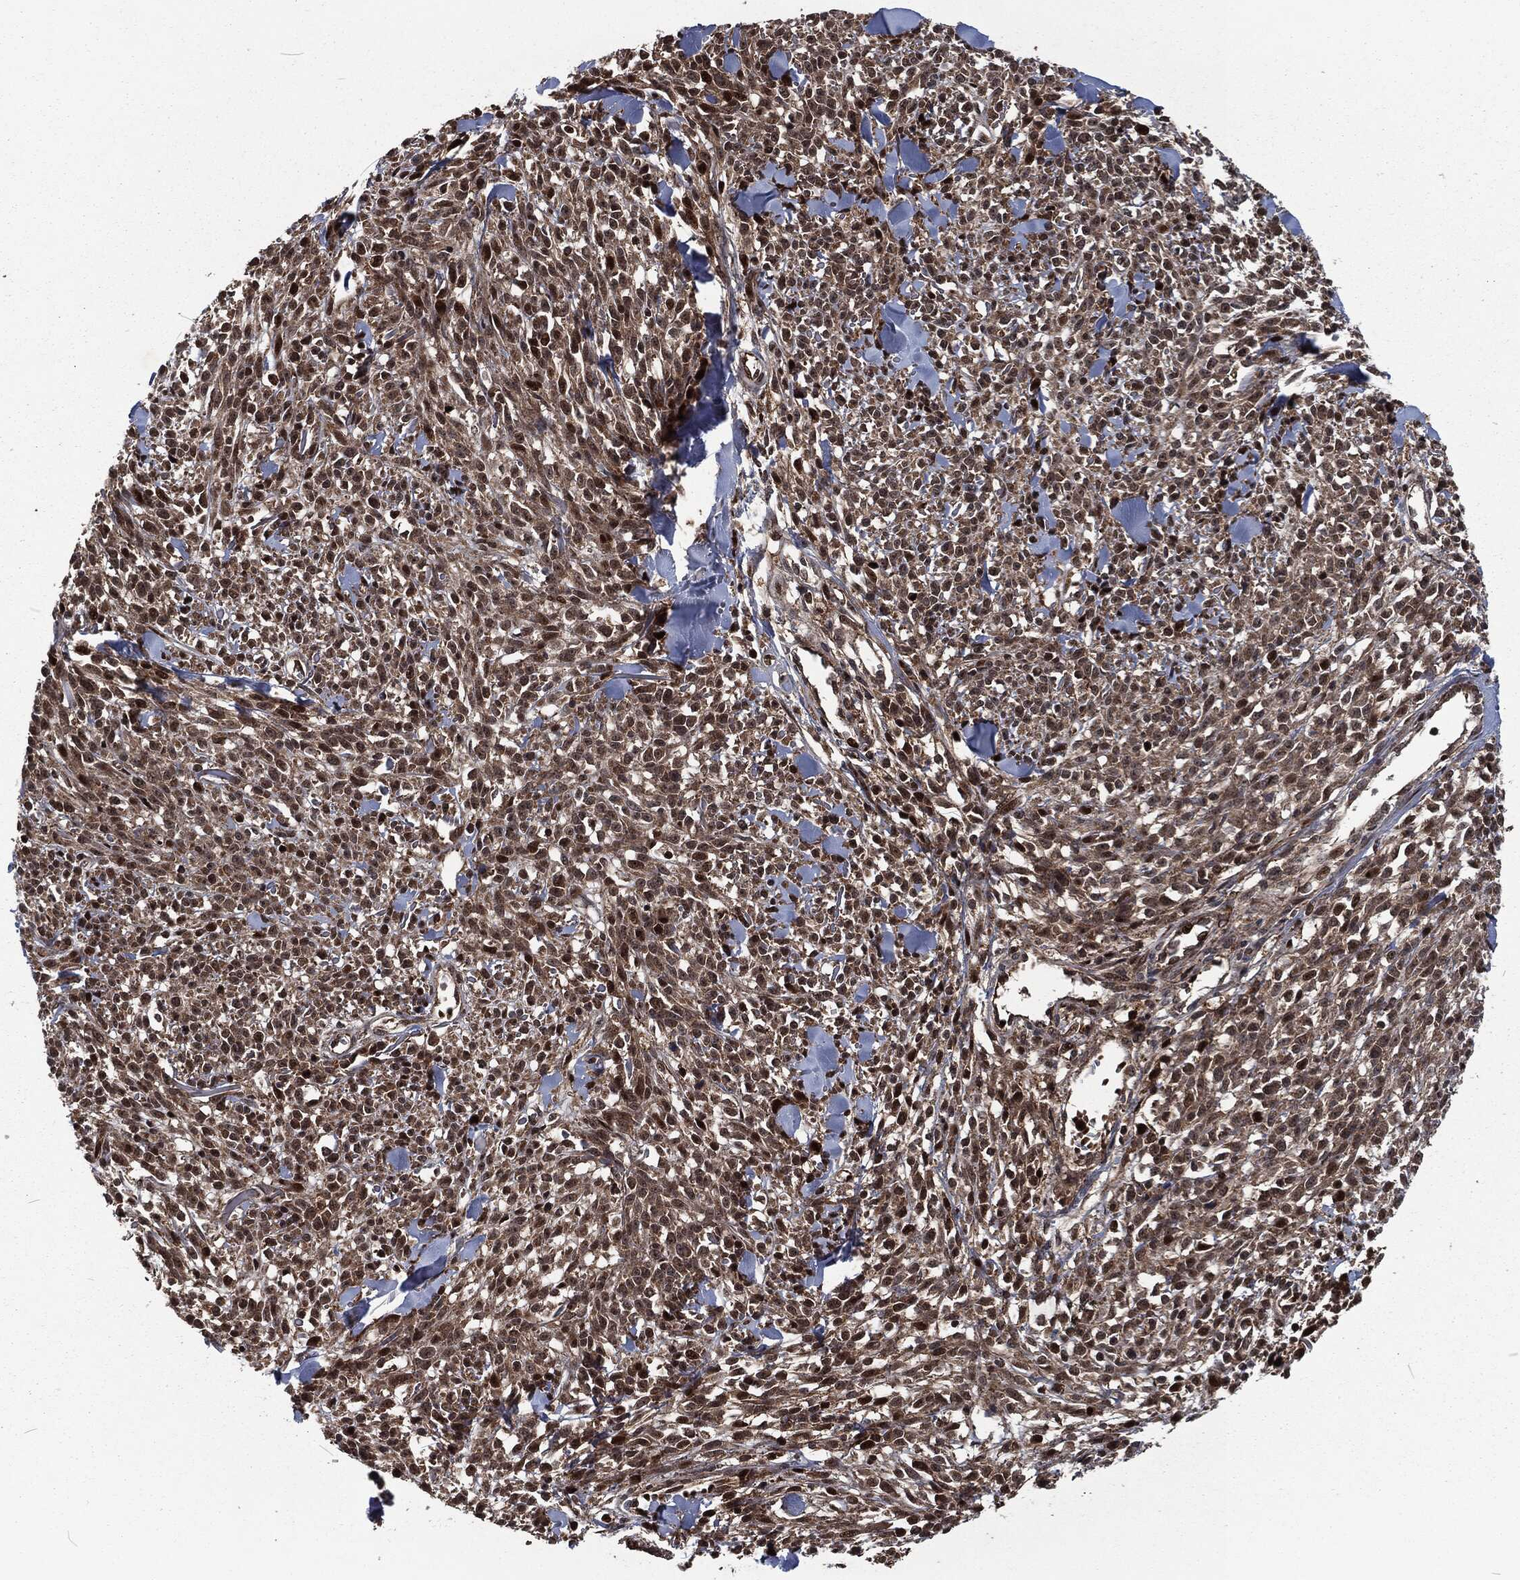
{"staining": {"intensity": "moderate", "quantity": ">75%", "location": "cytoplasmic/membranous"}, "tissue": "melanoma", "cell_type": "Tumor cells", "image_type": "cancer", "snomed": [{"axis": "morphology", "description": "Malignant melanoma, NOS"}, {"axis": "topography", "description": "Skin"}, {"axis": "topography", "description": "Skin of trunk"}], "caption": "Protein staining shows moderate cytoplasmic/membranous expression in approximately >75% of tumor cells in melanoma. (brown staining indicates protein expression, while blue staining denotes nuclei).", "gene": "CMPK2", "patient": {"sex": "male", "age": 74}}